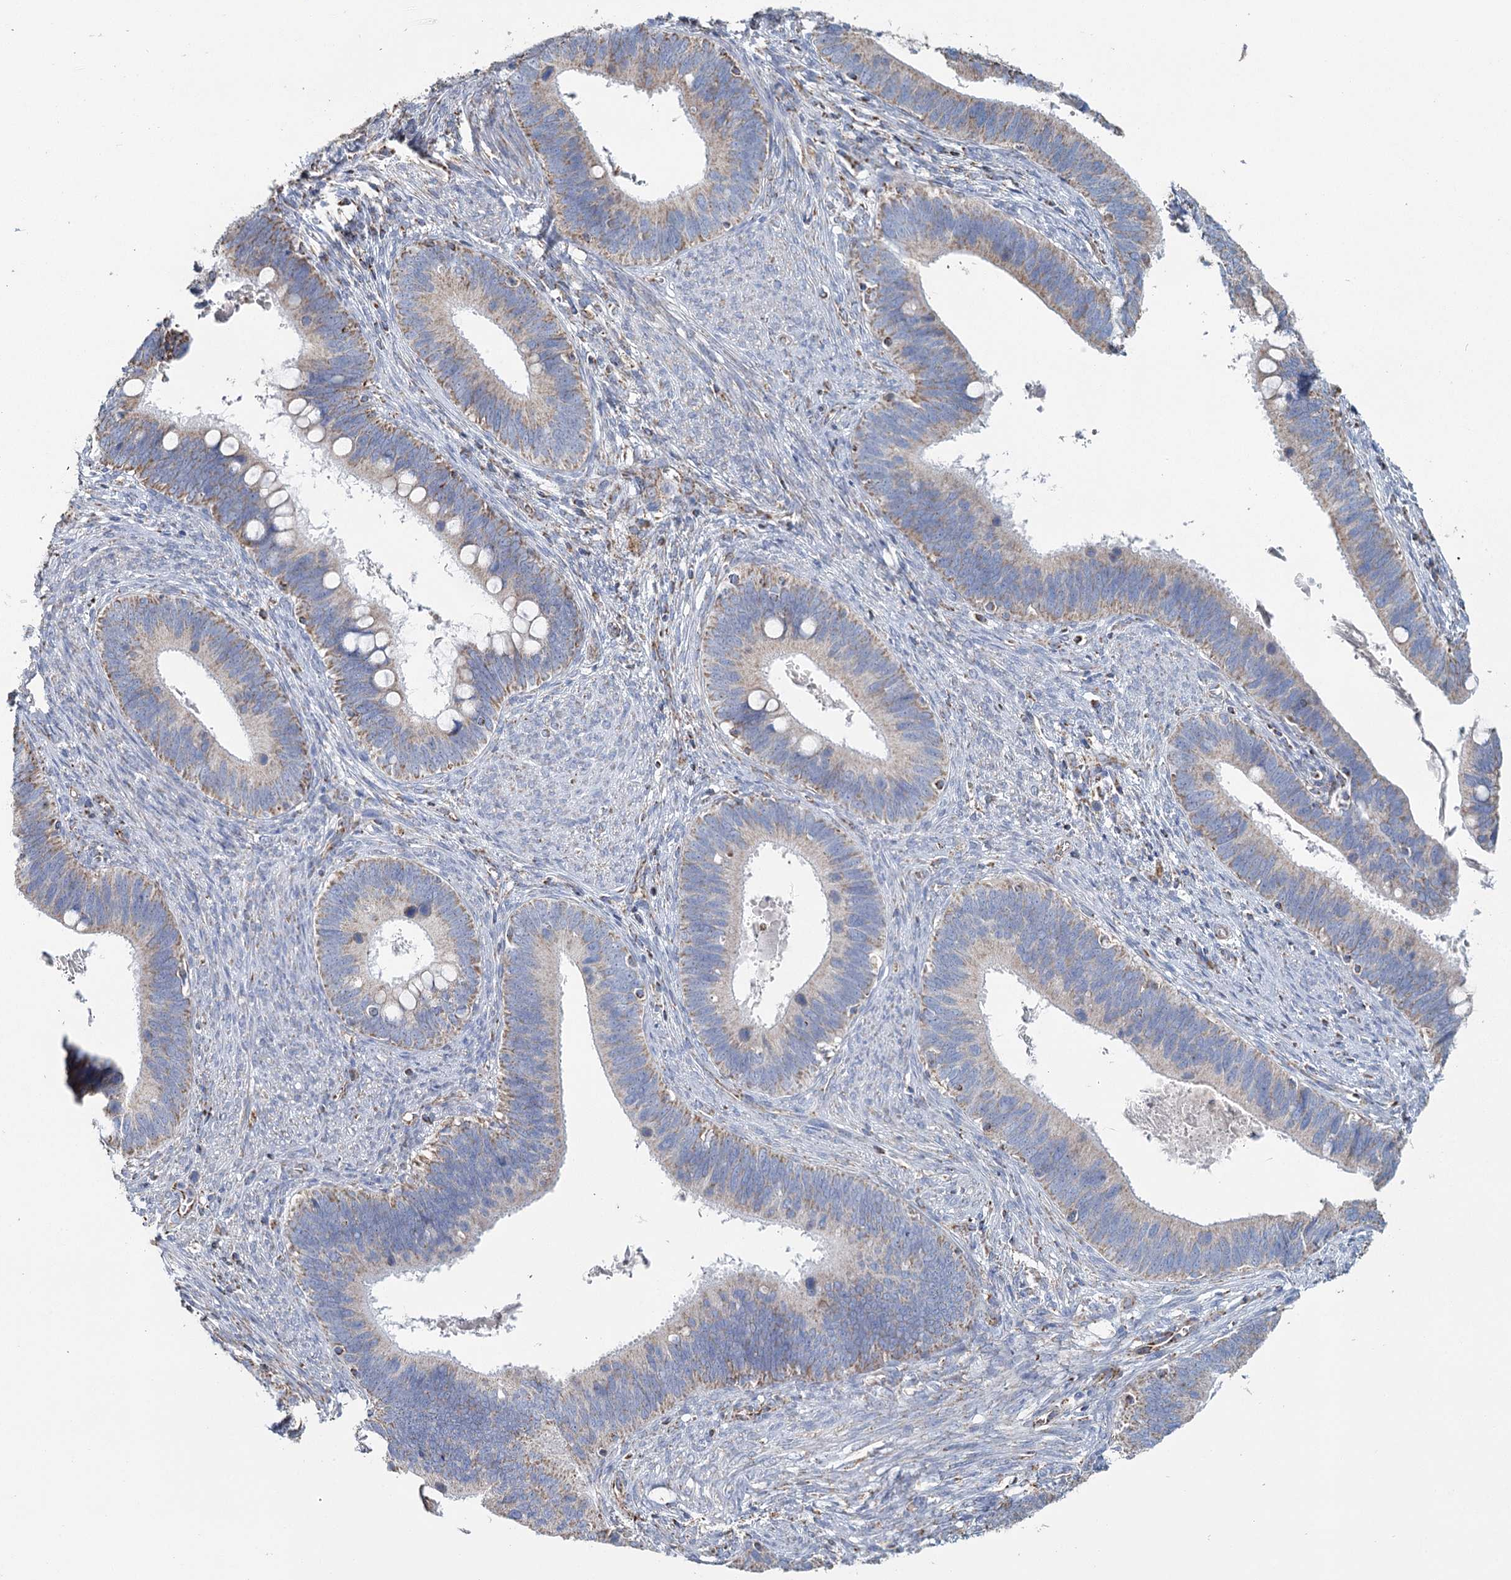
{"staining": {"intensity": "weak", "quantity": "25%-75%", "location": "cytoplasmic/membranous"}, "tissue": "cervical cancer", "cell_type": "Tumor cells", "image_type": "cancer", "snomed": [{"axis": "morphology", "description": "Adenocarcinoma, NOS"}, {"axis": "topography", "description": "Cervix"}], "caption": "Cervical adenocarcinoma stained with a brown dye displays weak cytoplasmic/membranous positive staining in approximately 25%-75% of tumor cells.", "gene": "MRPL44", "patient": {"sex": "female", "age": 42}}